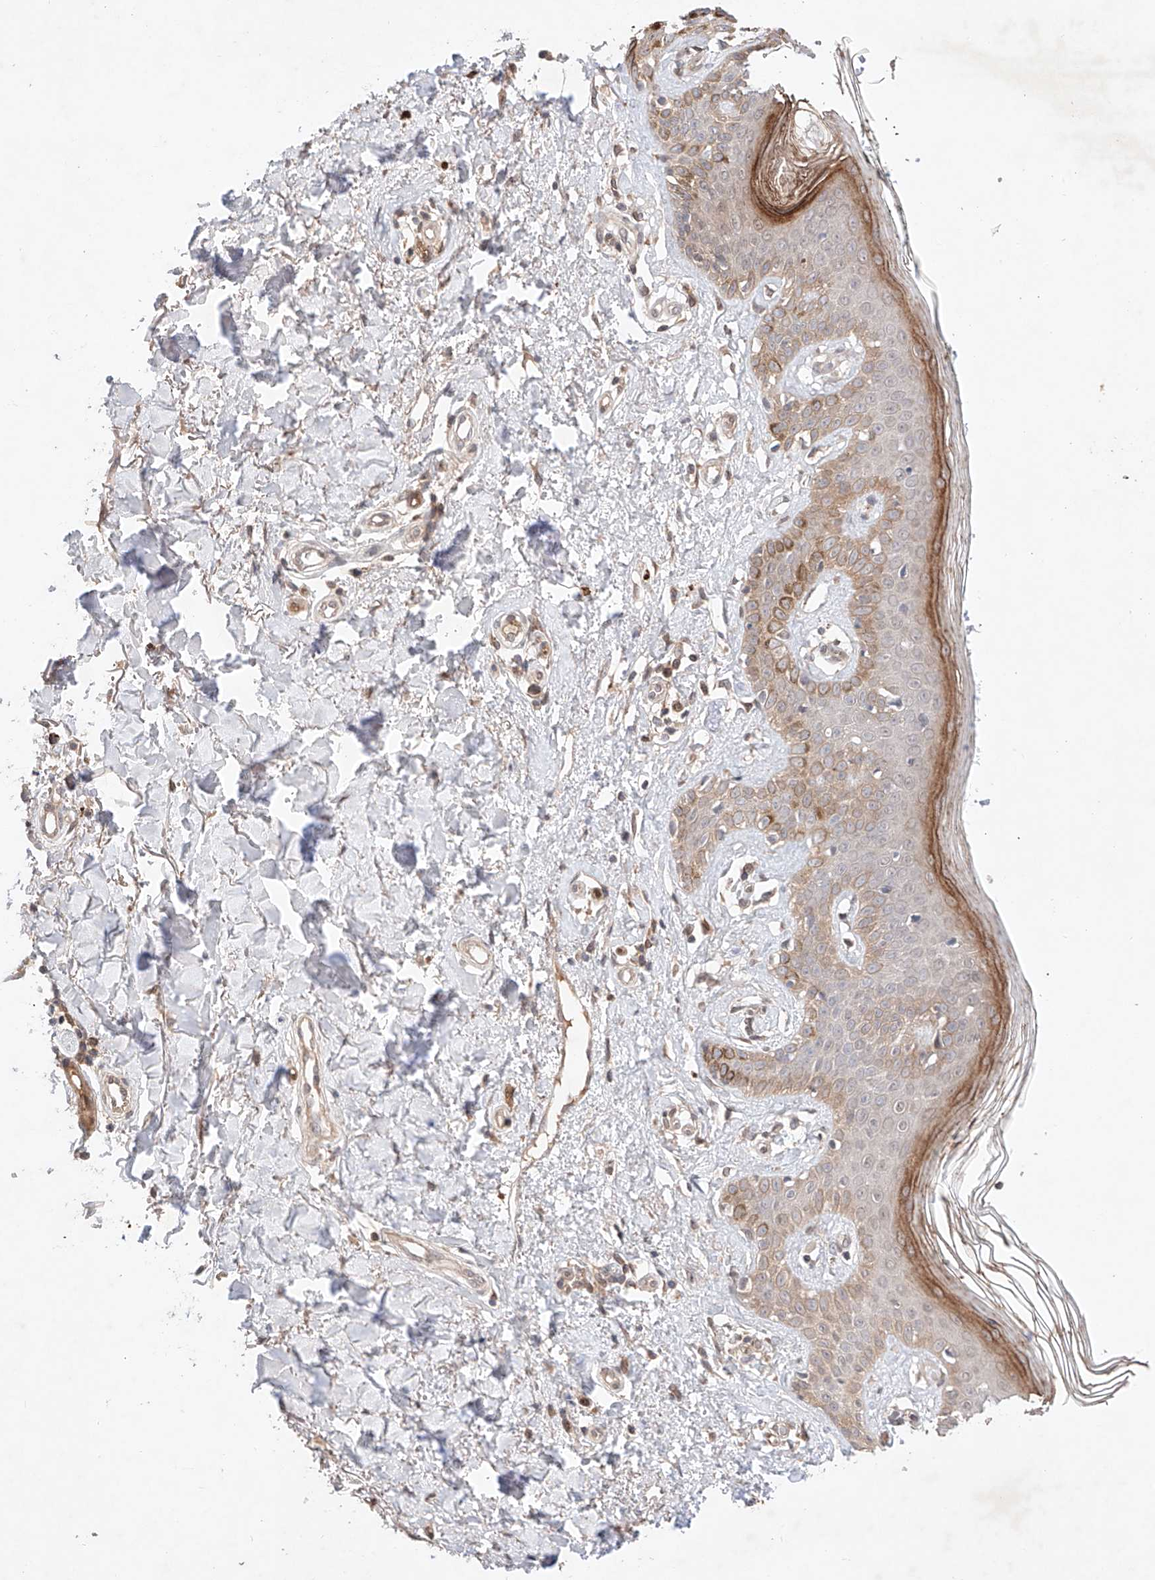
{"staining": {"intensity": "weak", "quantity": ">75%", "location": "cytoplasmic/membranous"}, "tissue": "skin", "cell_type": "Fibroblasts", "image_type": "normal", "snomed": [{"axis": "morphology", "description": "Normal tissue, NOS"}, {"axis": "topography", "description": "Skin"}], "caption": "Protein staining of unremarkable skin displays weak cytoplasmic/membranous expression in approximately >75% of fibroblasts.", "gene": "ZNF124", "patient": {"sex": "female", "age": 64}}